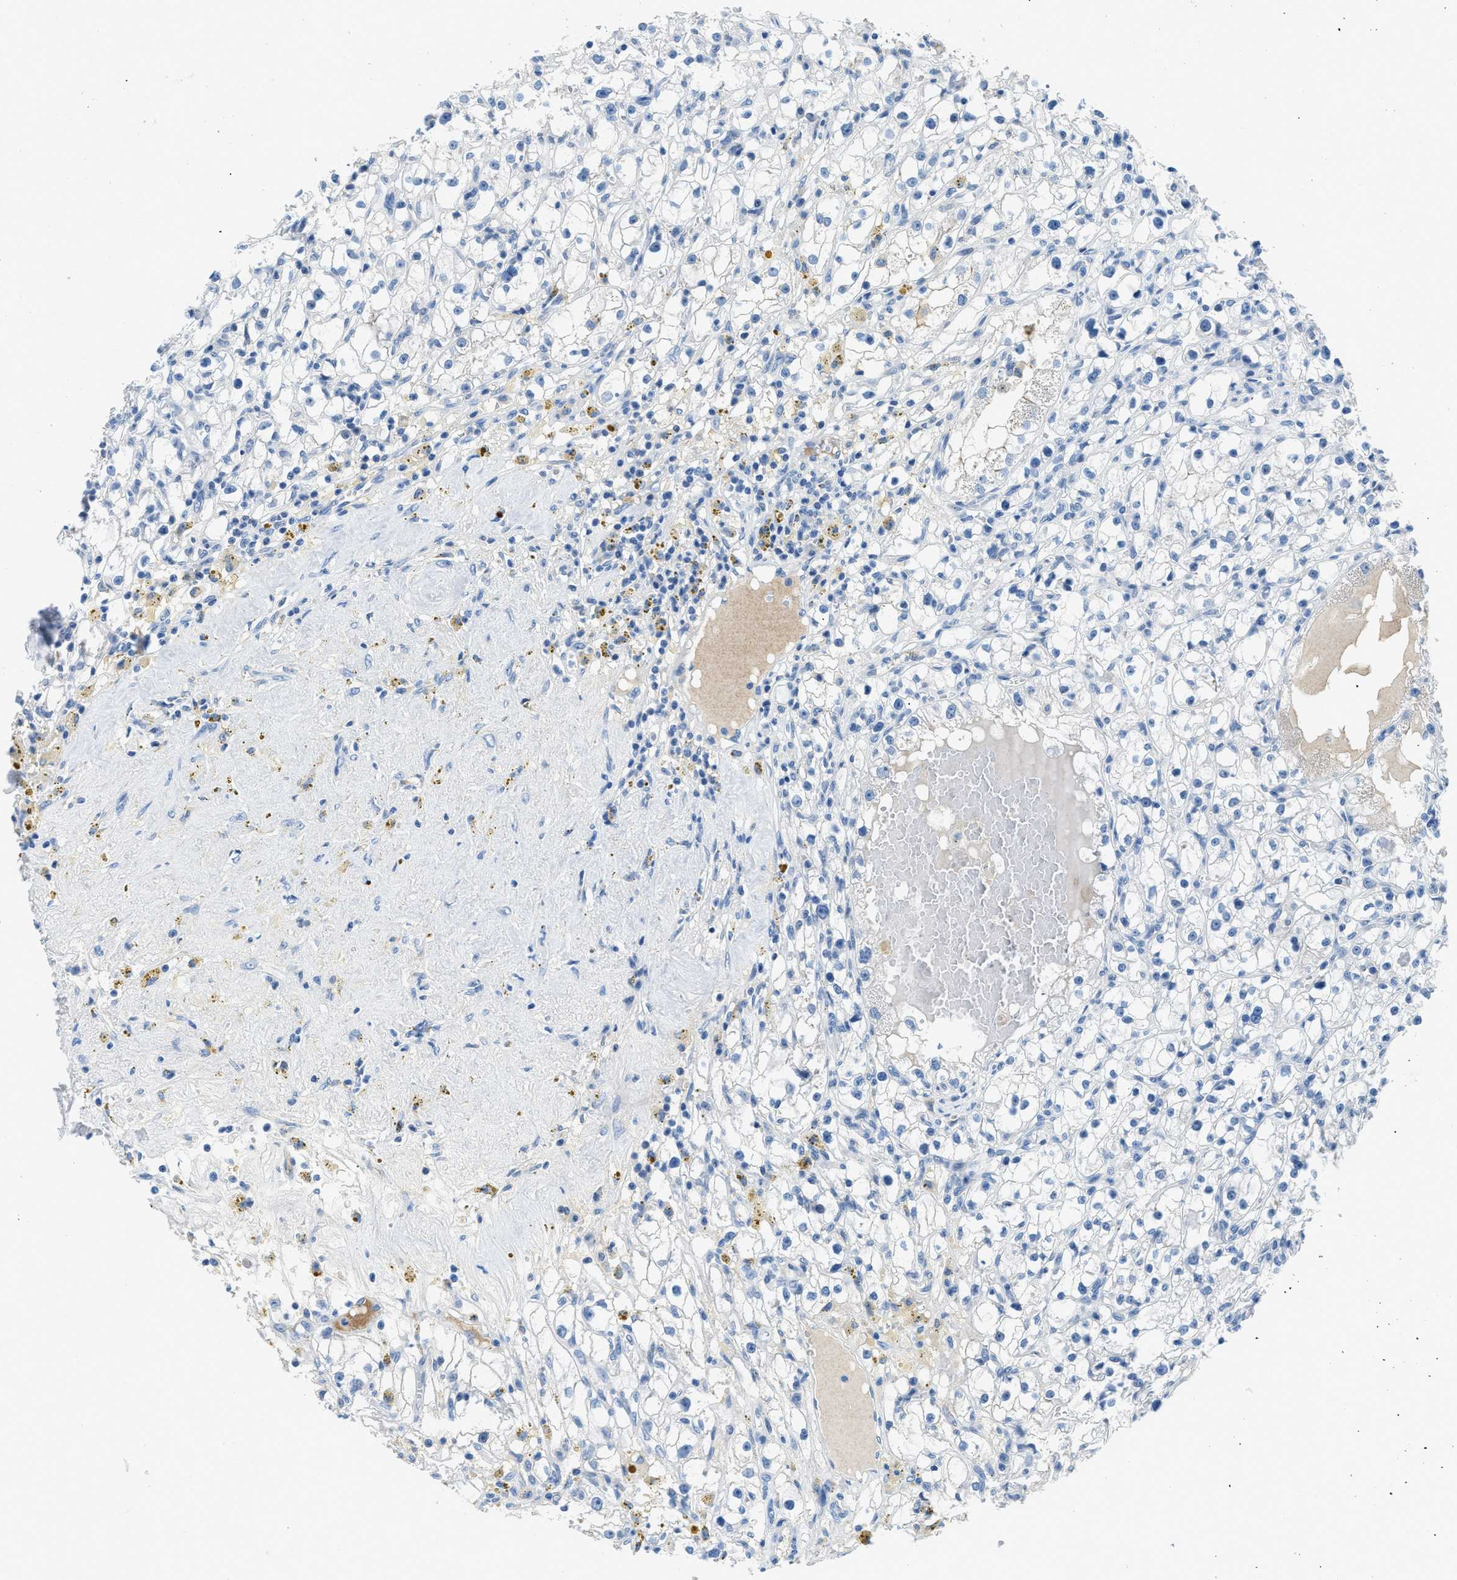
{"staining": {"intensity": "negative", "quantity": "none", "location": "none"}, "tissue": "renal cancer", "cell_type": "Tumor cells", "image_type": "cancer", "snomed": [{"axis": "morphology", "description": "Adenocarcinoma, NOS"}, {"axis": "topography", "description": "Kidney"}], "caption": "The image demonstrates no significant staining in tumor cells of renal cancer (adenocarcinoma). (DAB (3,3'-diaminobenzidine) IHC, high magnification).", "gene": "MBL2", "patient": {"sex": "male", "age": 56}}